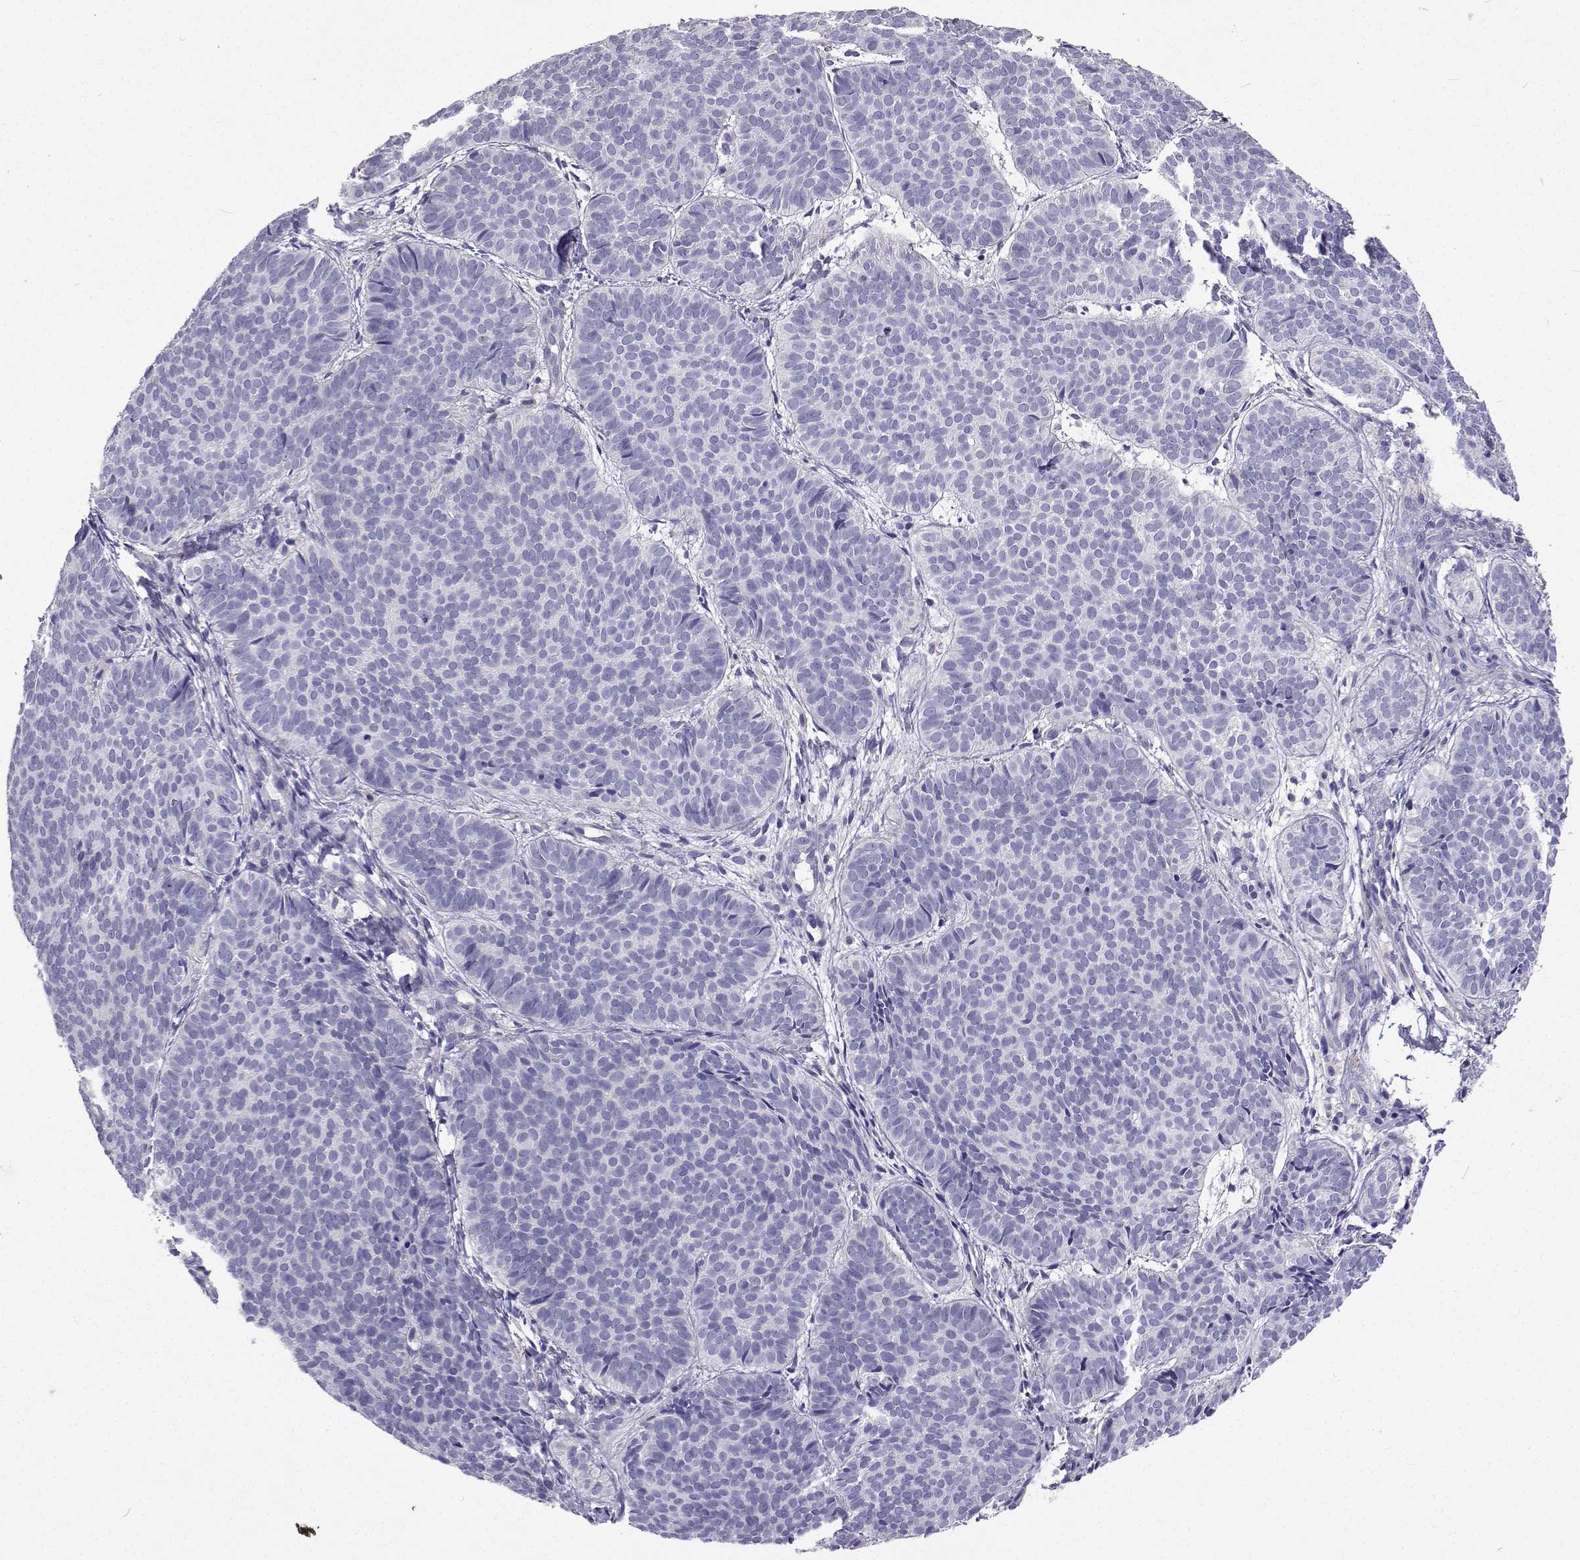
{"staining": {"intensity": "negative", "quantity": "none", "location": "none"}, "tissue": "skin cancer", "cell_type": "Tumor cells", "image_type": "cancer", "snomed": [{"axis": "morphology", "description": "Basal cell carcinoma"}, {"axis": "topography", "description": "Skin"}], "caption": "Basal cell carcinoma (skin) was stained to show a protein in brown. There is no significant expression in tumor cells.", "gene": "LHFPL7", "patient": {"sex": "male", "age": 57}}